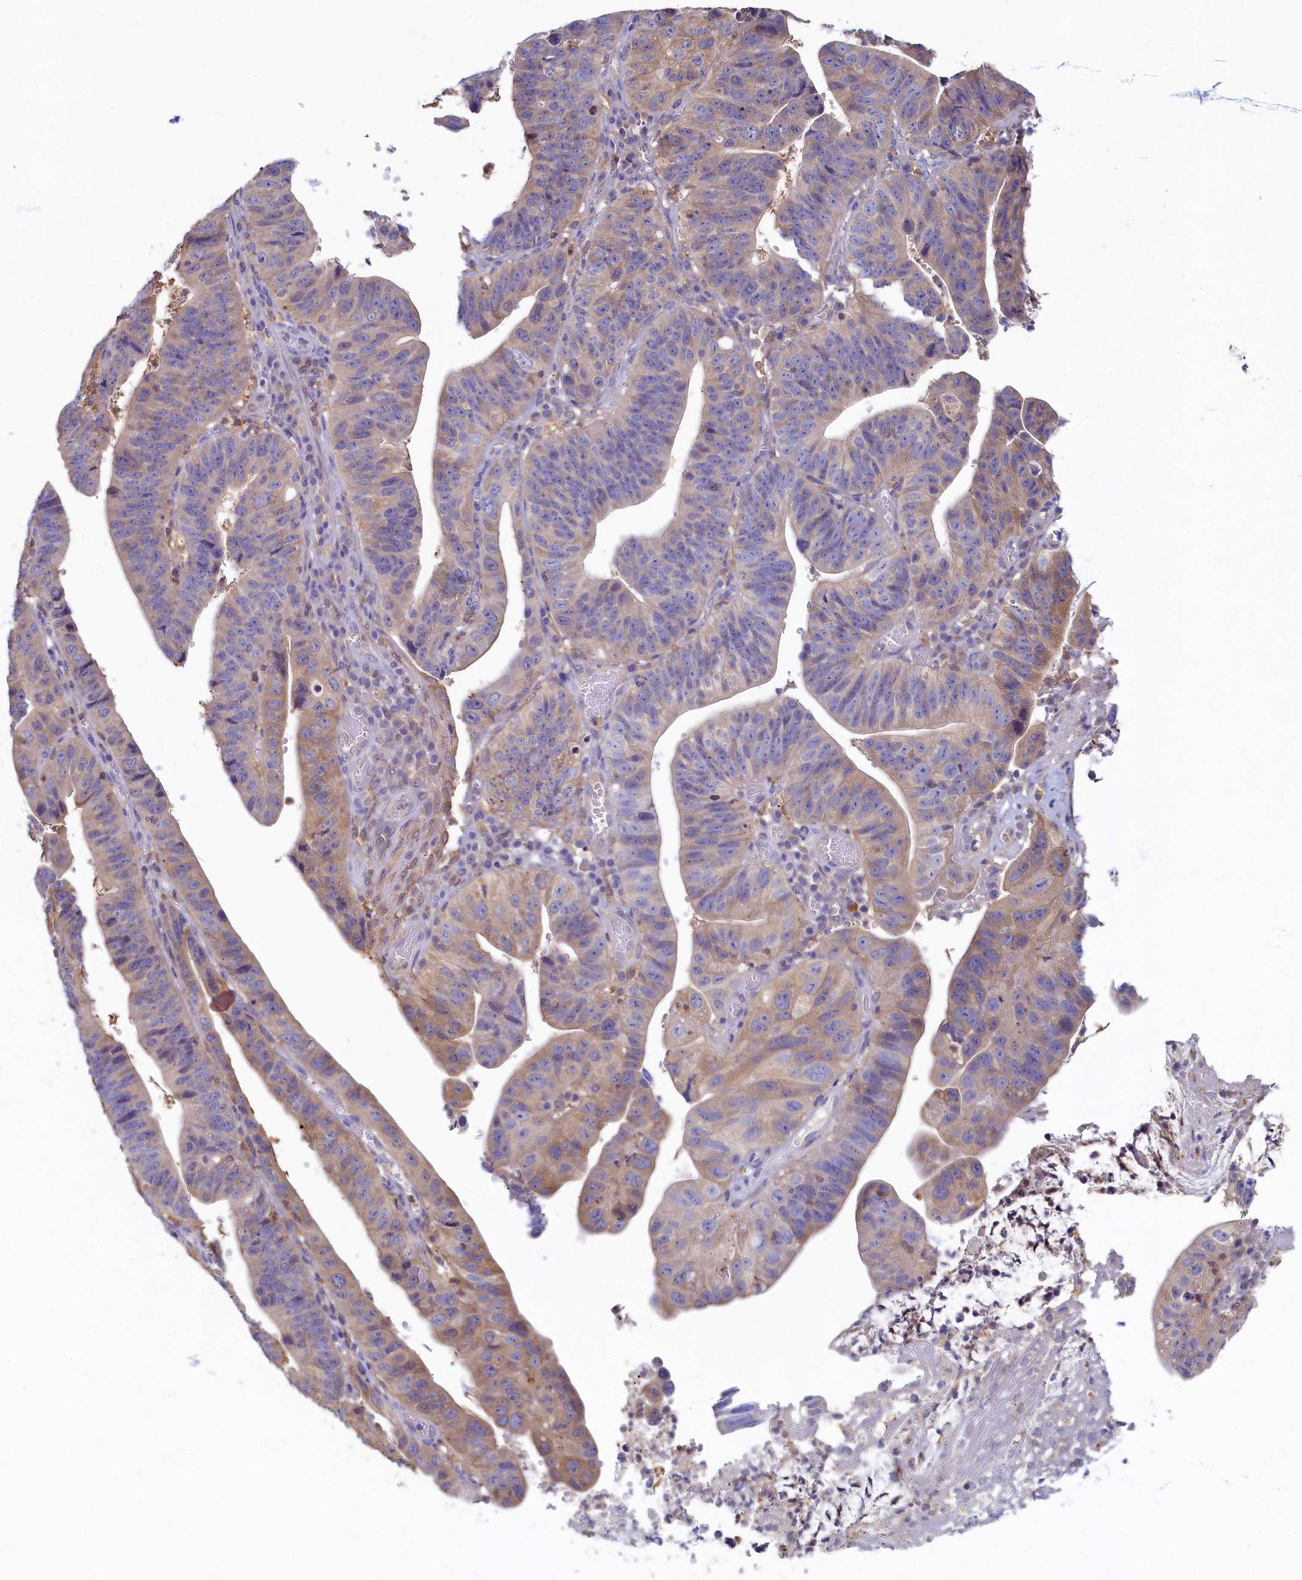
{"staining": {"intensity": "weak", "quantity": "25%-75%", "location": "cytoplasmic/membranous"}, "tissue": "stomach cancer", "cell_type": "Tumor cells", "image_type": "cancer", "snomed": [{"axis": "morphology", "description": "Adenocarcinoma, NOS"}, {"axis": "topography", "description": "Stomach"}], "caption": "Immunohistochemical staining of stomach adenocarcinoma displays low levels of weak cytoplasmic/membranous protein expression in about 25%-75% of tumor cells.", "gene": "TIMM8B", "patient": {"sex": "male", "age": 59}}